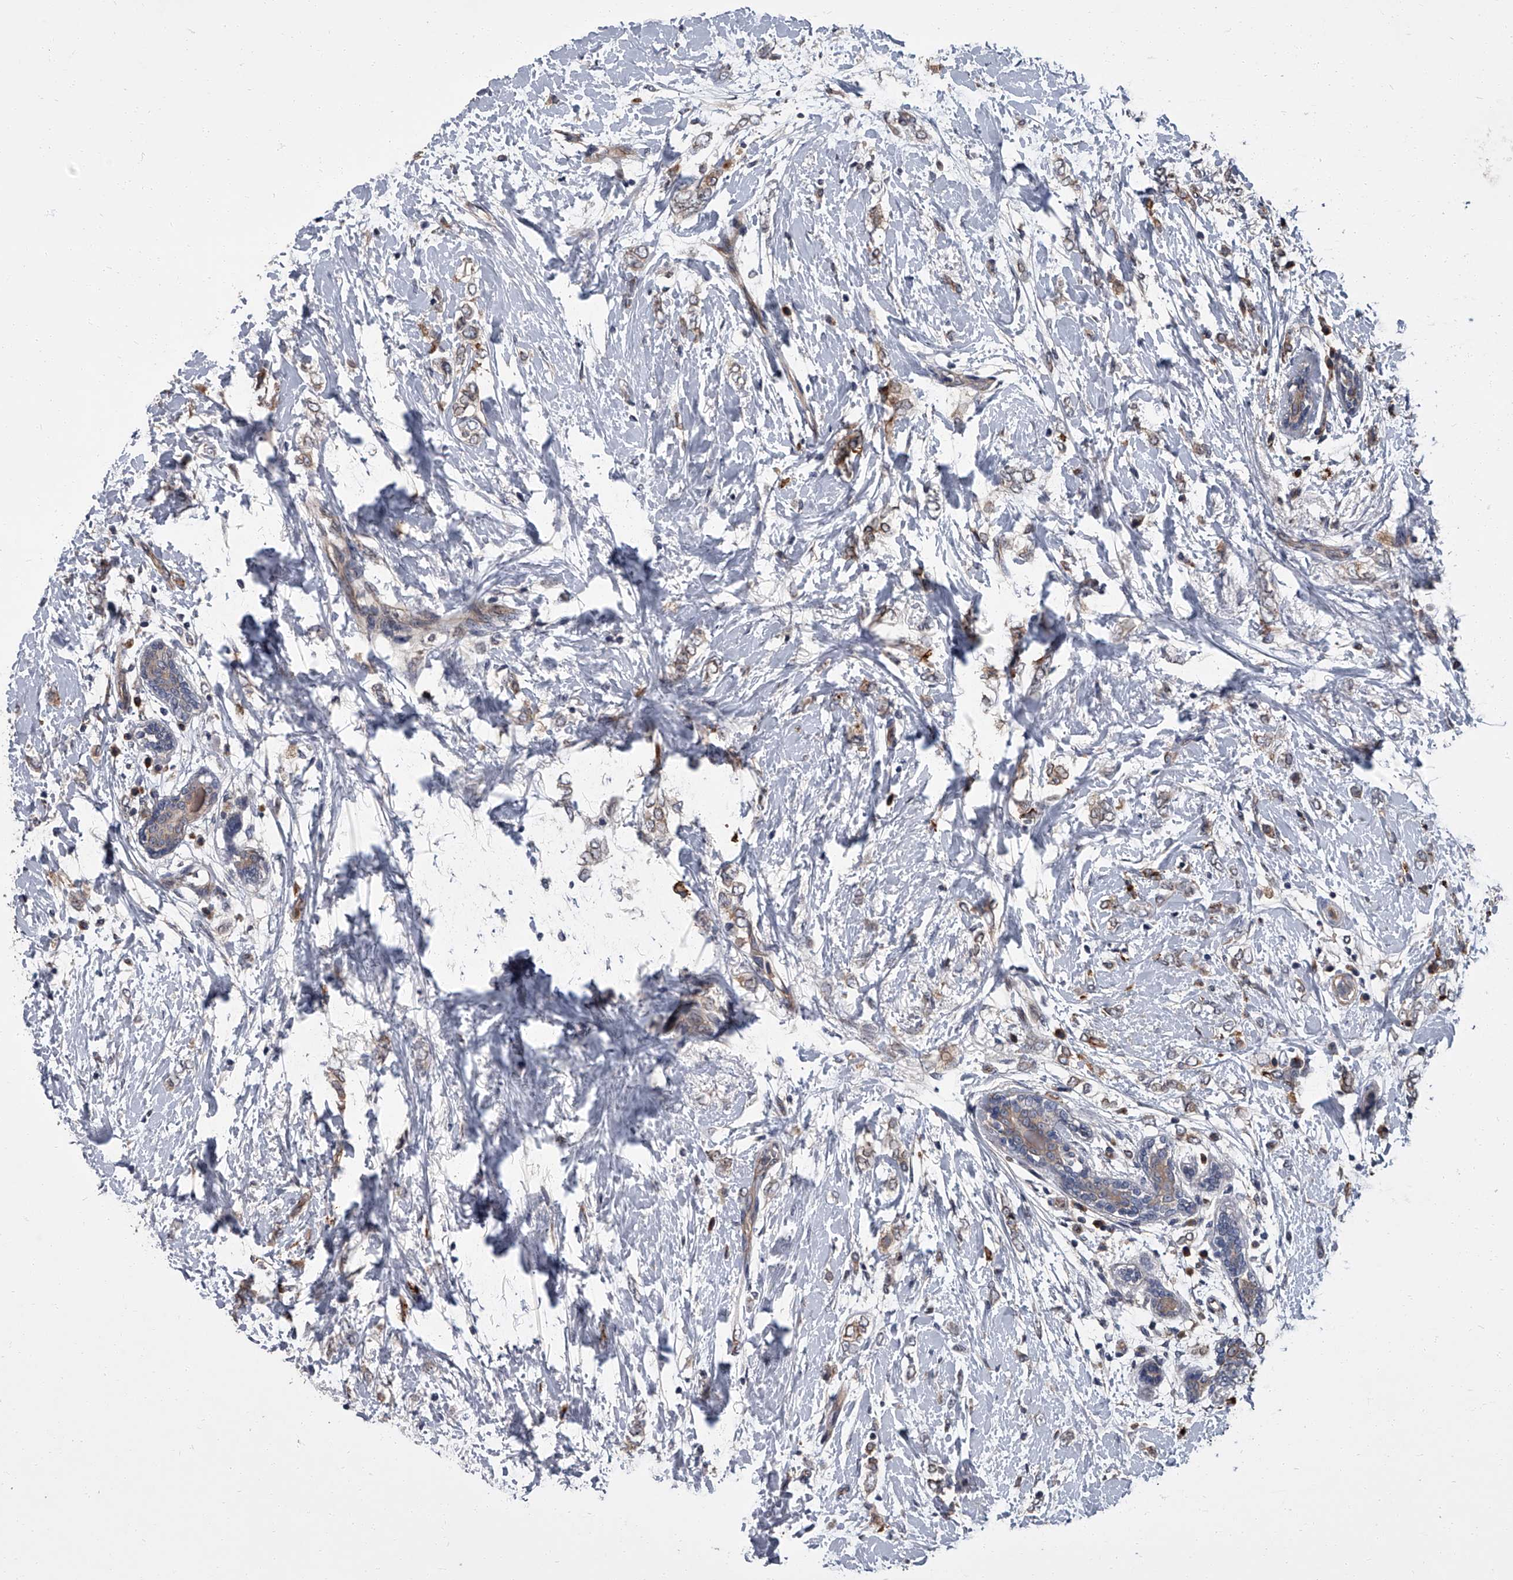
{"staining": {"intensity": "moderate", "quantity": ">75%", "location": "cytoplasmic/membranous"}, "tissue": "breast cancer", "cell_type": "Tumor cells", "image_type": "cancer", "snomed": [{"axis": "morphology", "description": "Normal tissue, NOS"}, {"axis": "morphology", "description": "Lobular carcinoma"}, {"axis": "topography", "description": "Breast"}], "caption": "Breast cancer (lobular carcinoma) stained with a brown dye exhibits moderate cytoplasmic/membranous positive positivity in approximately >75% of tumor cells.", "gene": "SIRT4", "patient": {"sex": "female", "age": 47}}